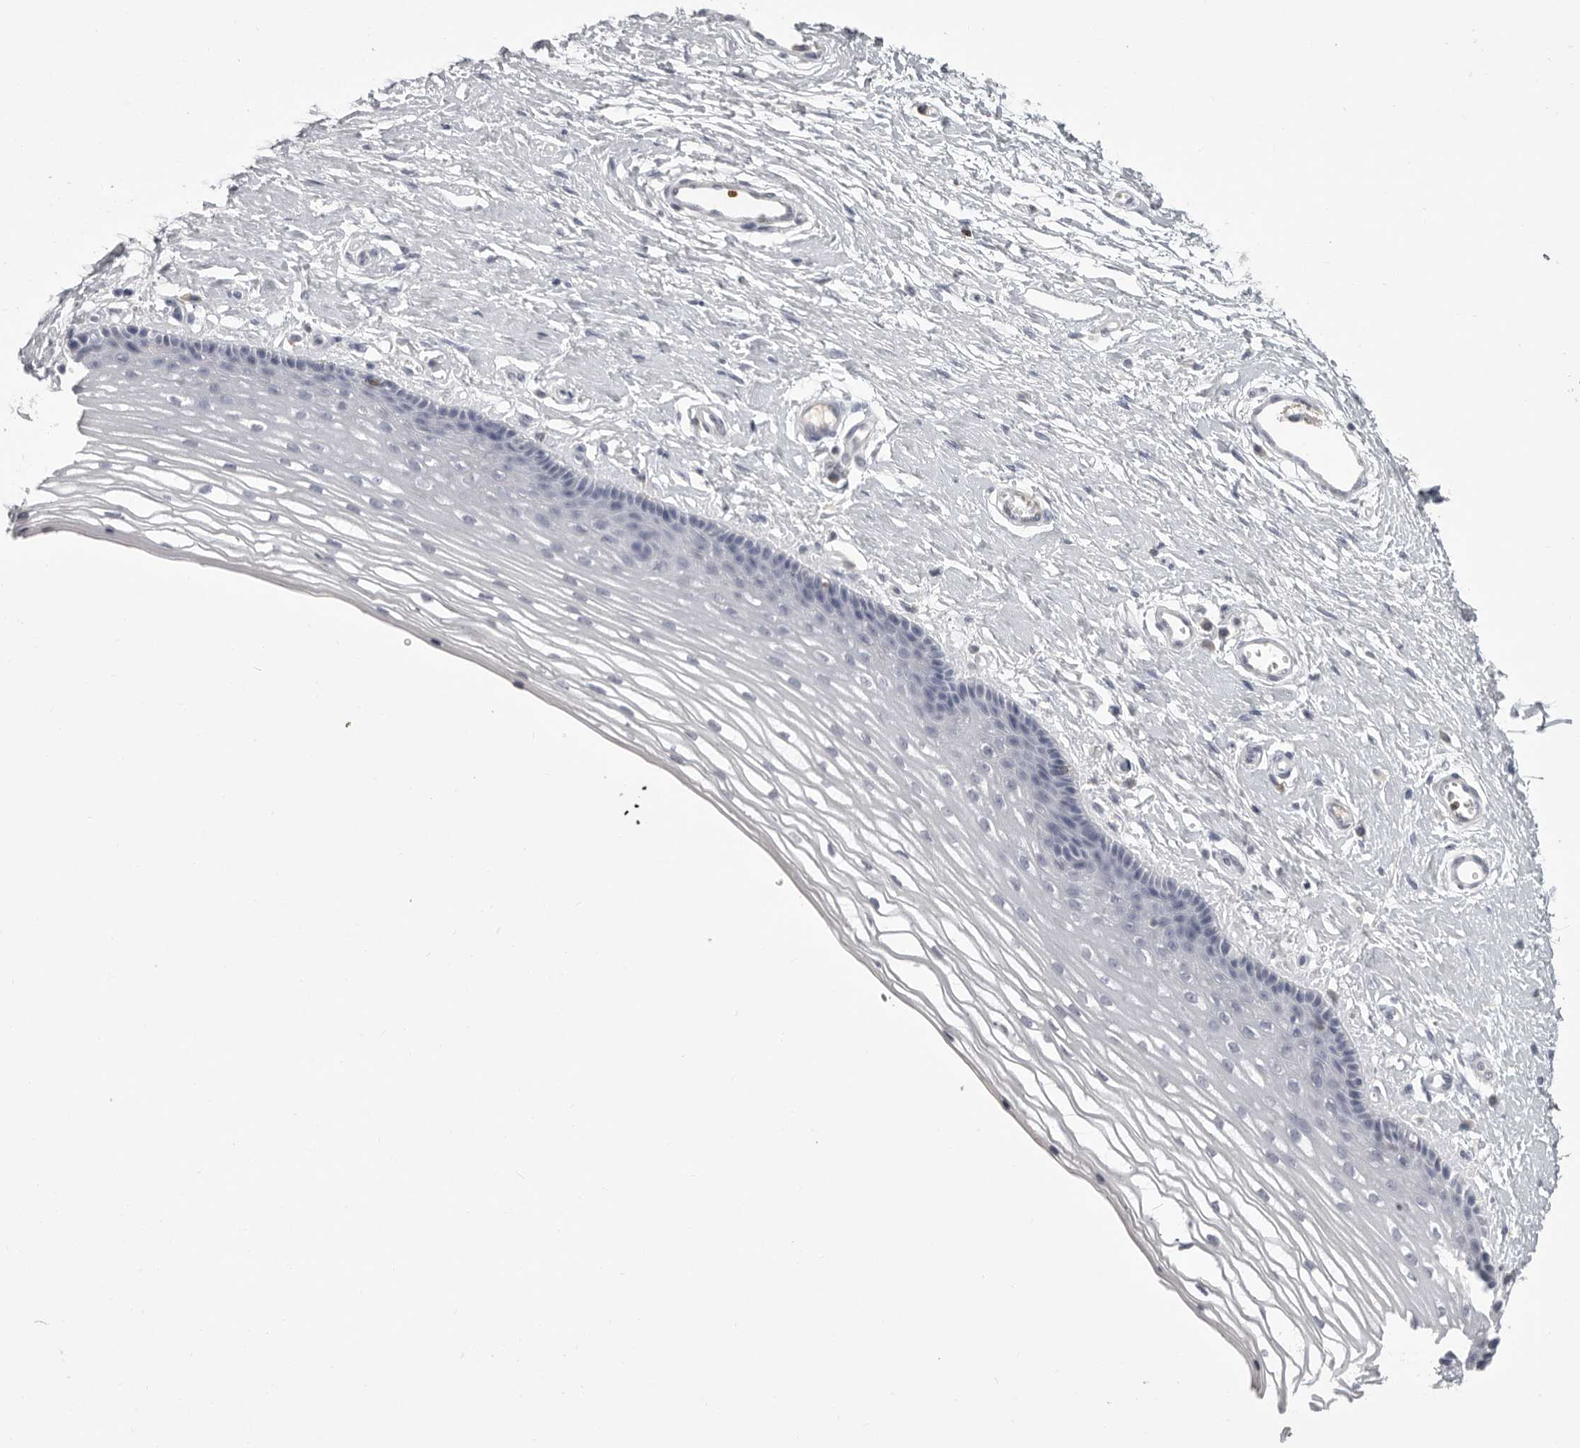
{"staining": {"intensity": "negative", "quantity": "none", "location": "none"}, "tissue": "vagina", "cell_type": "Squamous epithelial cells", "image_type": "normal", "snomed": [{"axis": "morphology", "description": "Normal tissue, NOS"}, {"axis": "topography", "description": "Vagina"}], "caption": "Histopathology image shows no protein expression in squamous epithelial cells of unremarkable vagina.", "gene": "GNLY", "patient": {"sex": "female", "age": 46}}